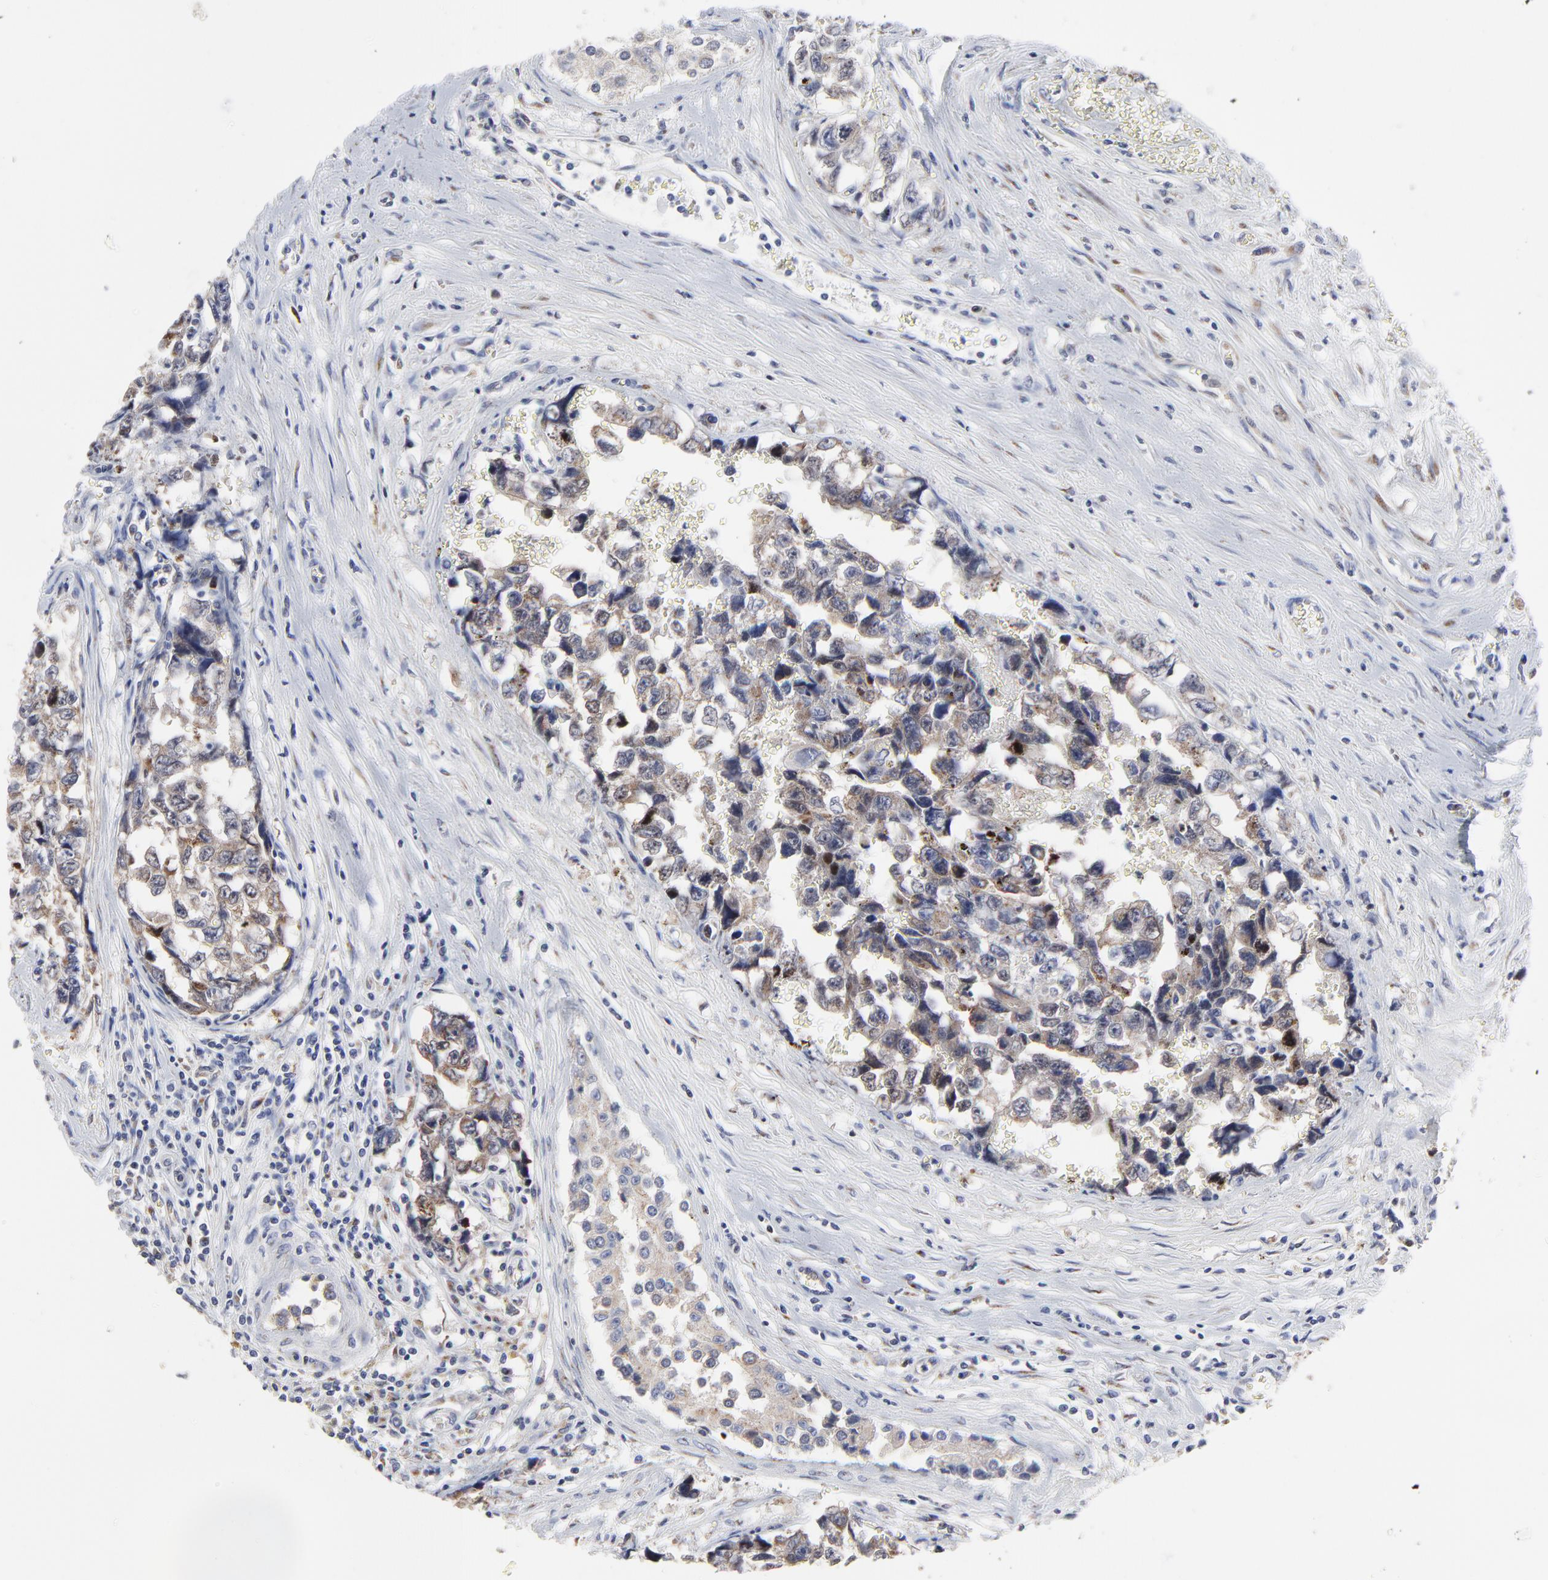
{"staining": {"intensity": "weak", "quantity": "<25%", "location": "cytoplasmic/membranous"}, "tissue": "testis cancer", "cell_type": "Tumor cells", "image_type": "cancer", "snomed": [{"axis": "morphology", "description": "Carcinoma, Embryonal, NOS"}, {"axis": "topography", "description": "Testis"}], "caption": "There is no significant expression in tumor cells of testis cancer.", "gene": "NCAPH", "patient": {"sex": "male", "age": 31}}